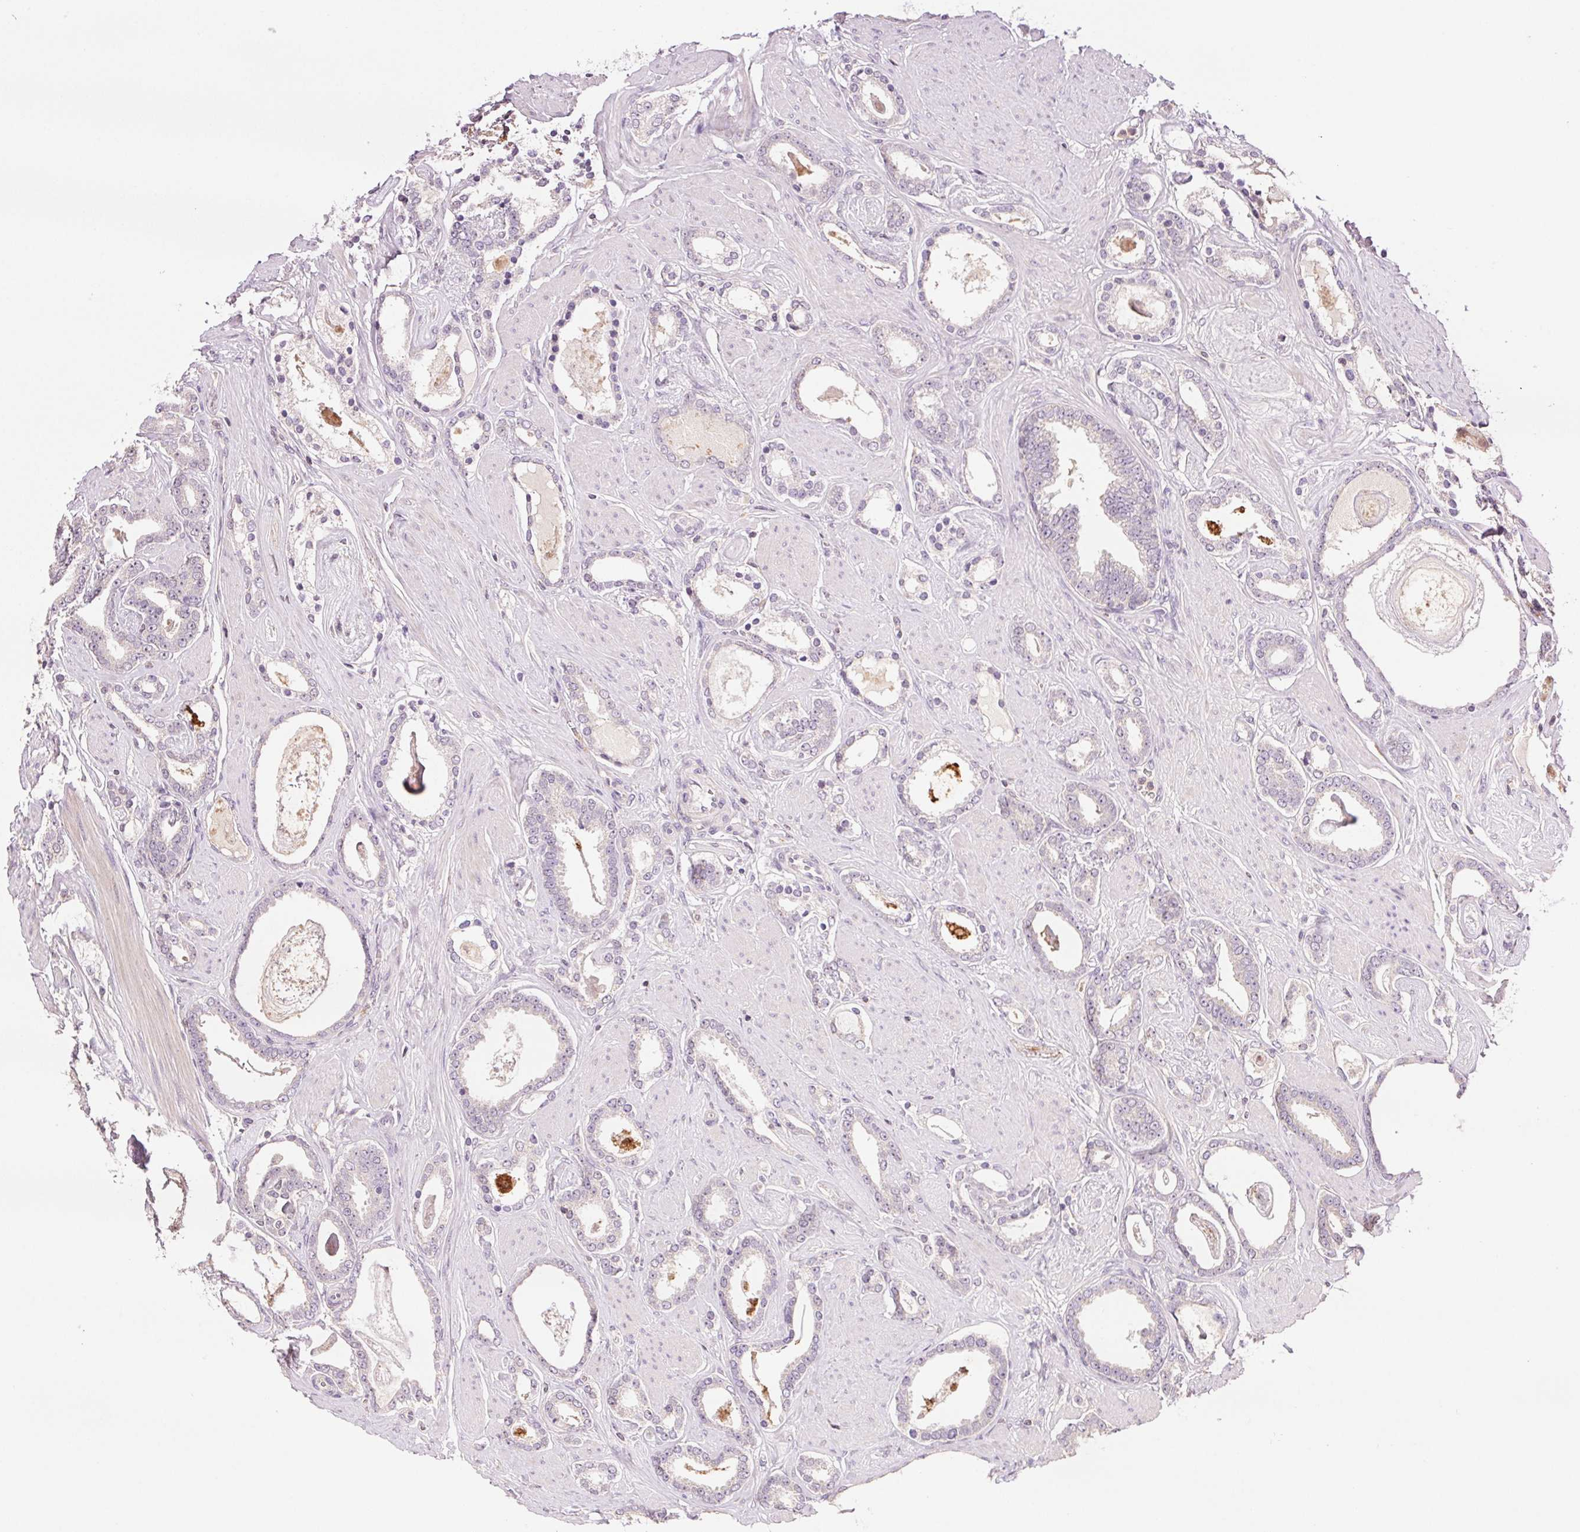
{"staining": {"intensity": "negative", "quantity": "none", "location": "none"}, "tissue": "prostate cancer", "cell_type": "Tumor cells", "image_type": "cancer", "snomed": [{"axis": "morphology", "description": "Adenocarcinoma, High grade"}, {"axis": "topography", "description": "Prostate"}], "caption": "Immunohistochemical staining of prostate adenocarcinoma (high-grade) demonstrates no significant staining in tumor cells.", "gene": "TMEM253", "patient": {"sex": "male", "age": 63}}